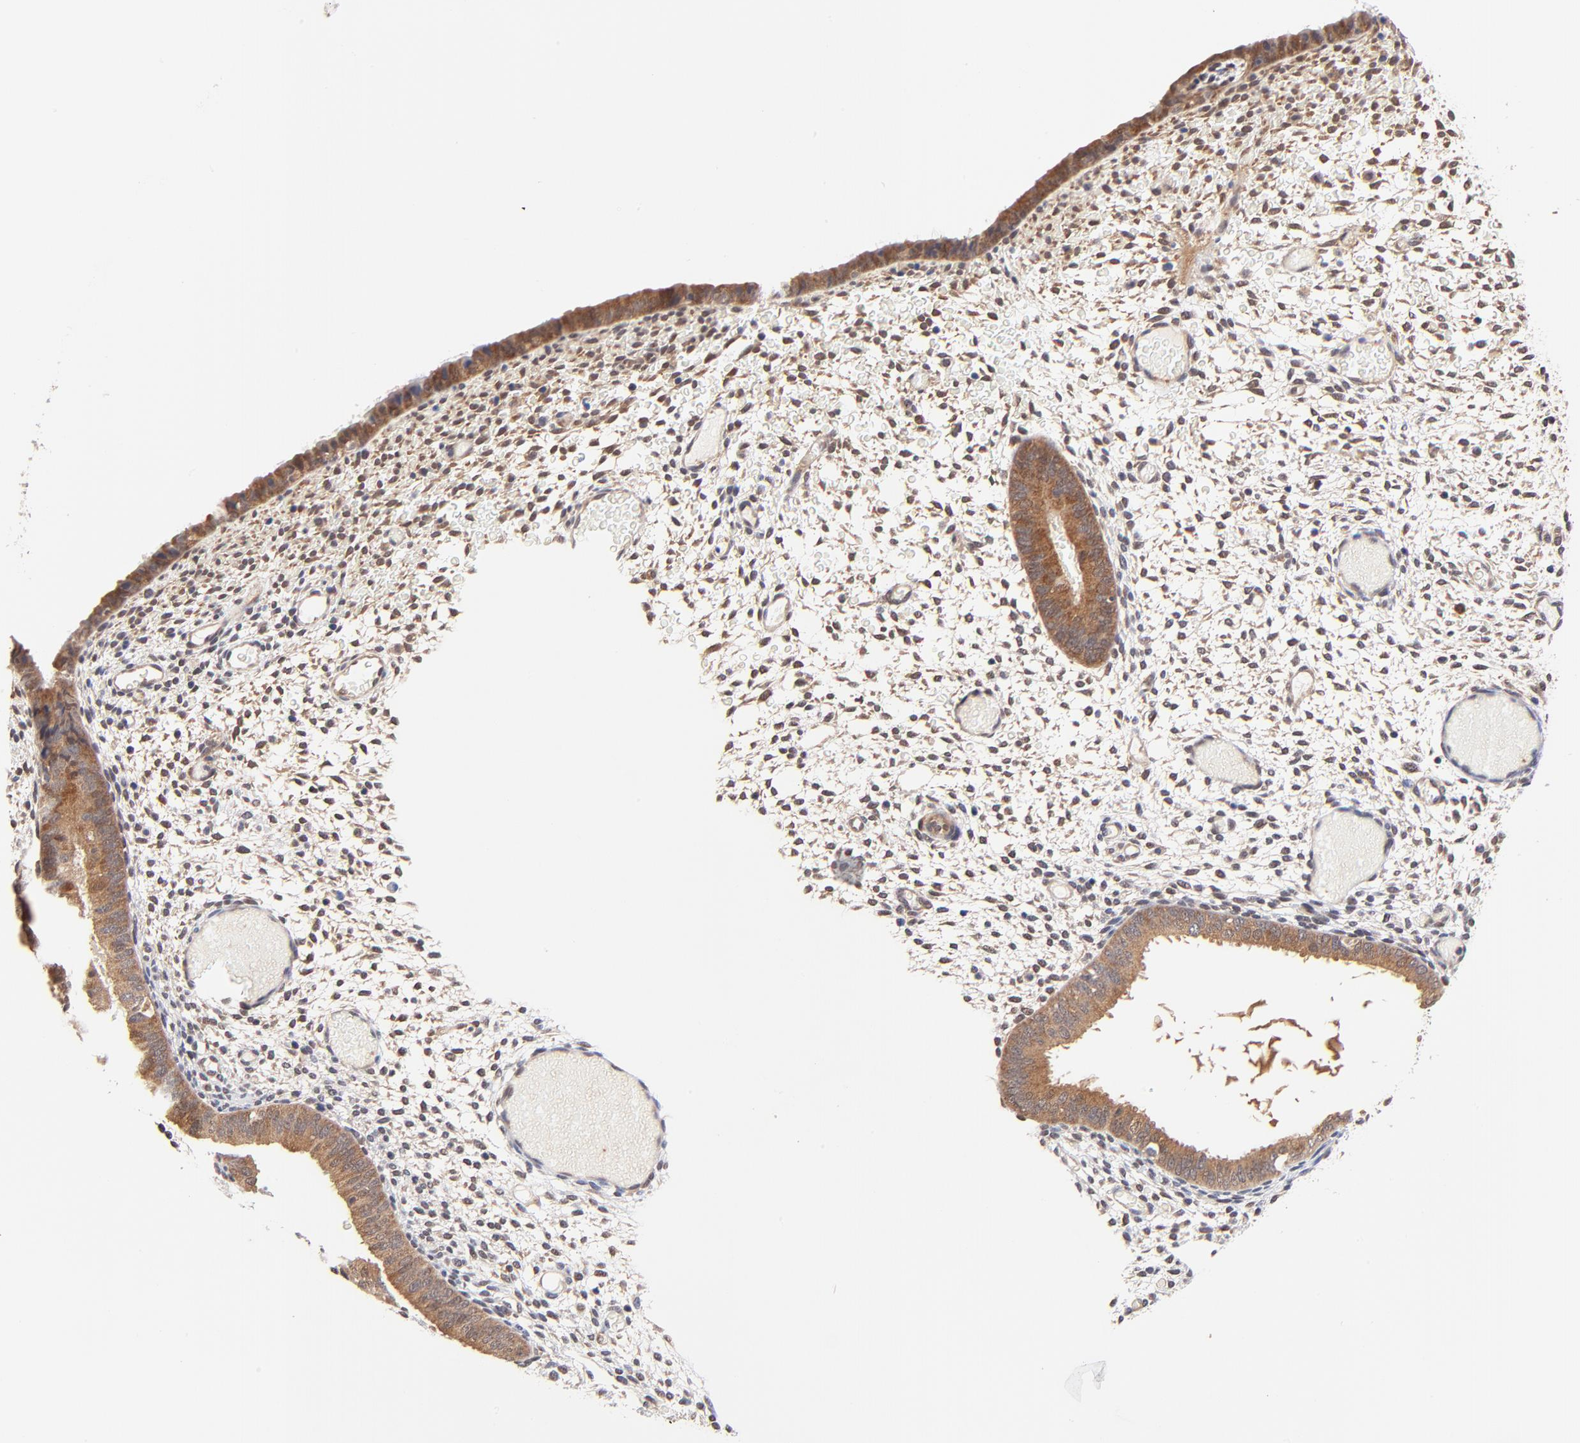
{"staining": {"intensity": "weak", "quantity": "<25%", "location": "nuclear"}, "tissue": "endometrium", "cell_type": "Cells in endometrial stroma", "image_type": "normal", "snomed": [{"axis": "morphology", "description": "Normal tissue, NOS"}, {"axis": "topography", "description": "Endometrium"}], "caption": "This is an immunohistochemistry (IHC) histopathology image of benign human endometrium. There is no staining in cells in endometrial stroma.", "gene": "TXNL1", "patient": {"sex": "female", "age": 42}}